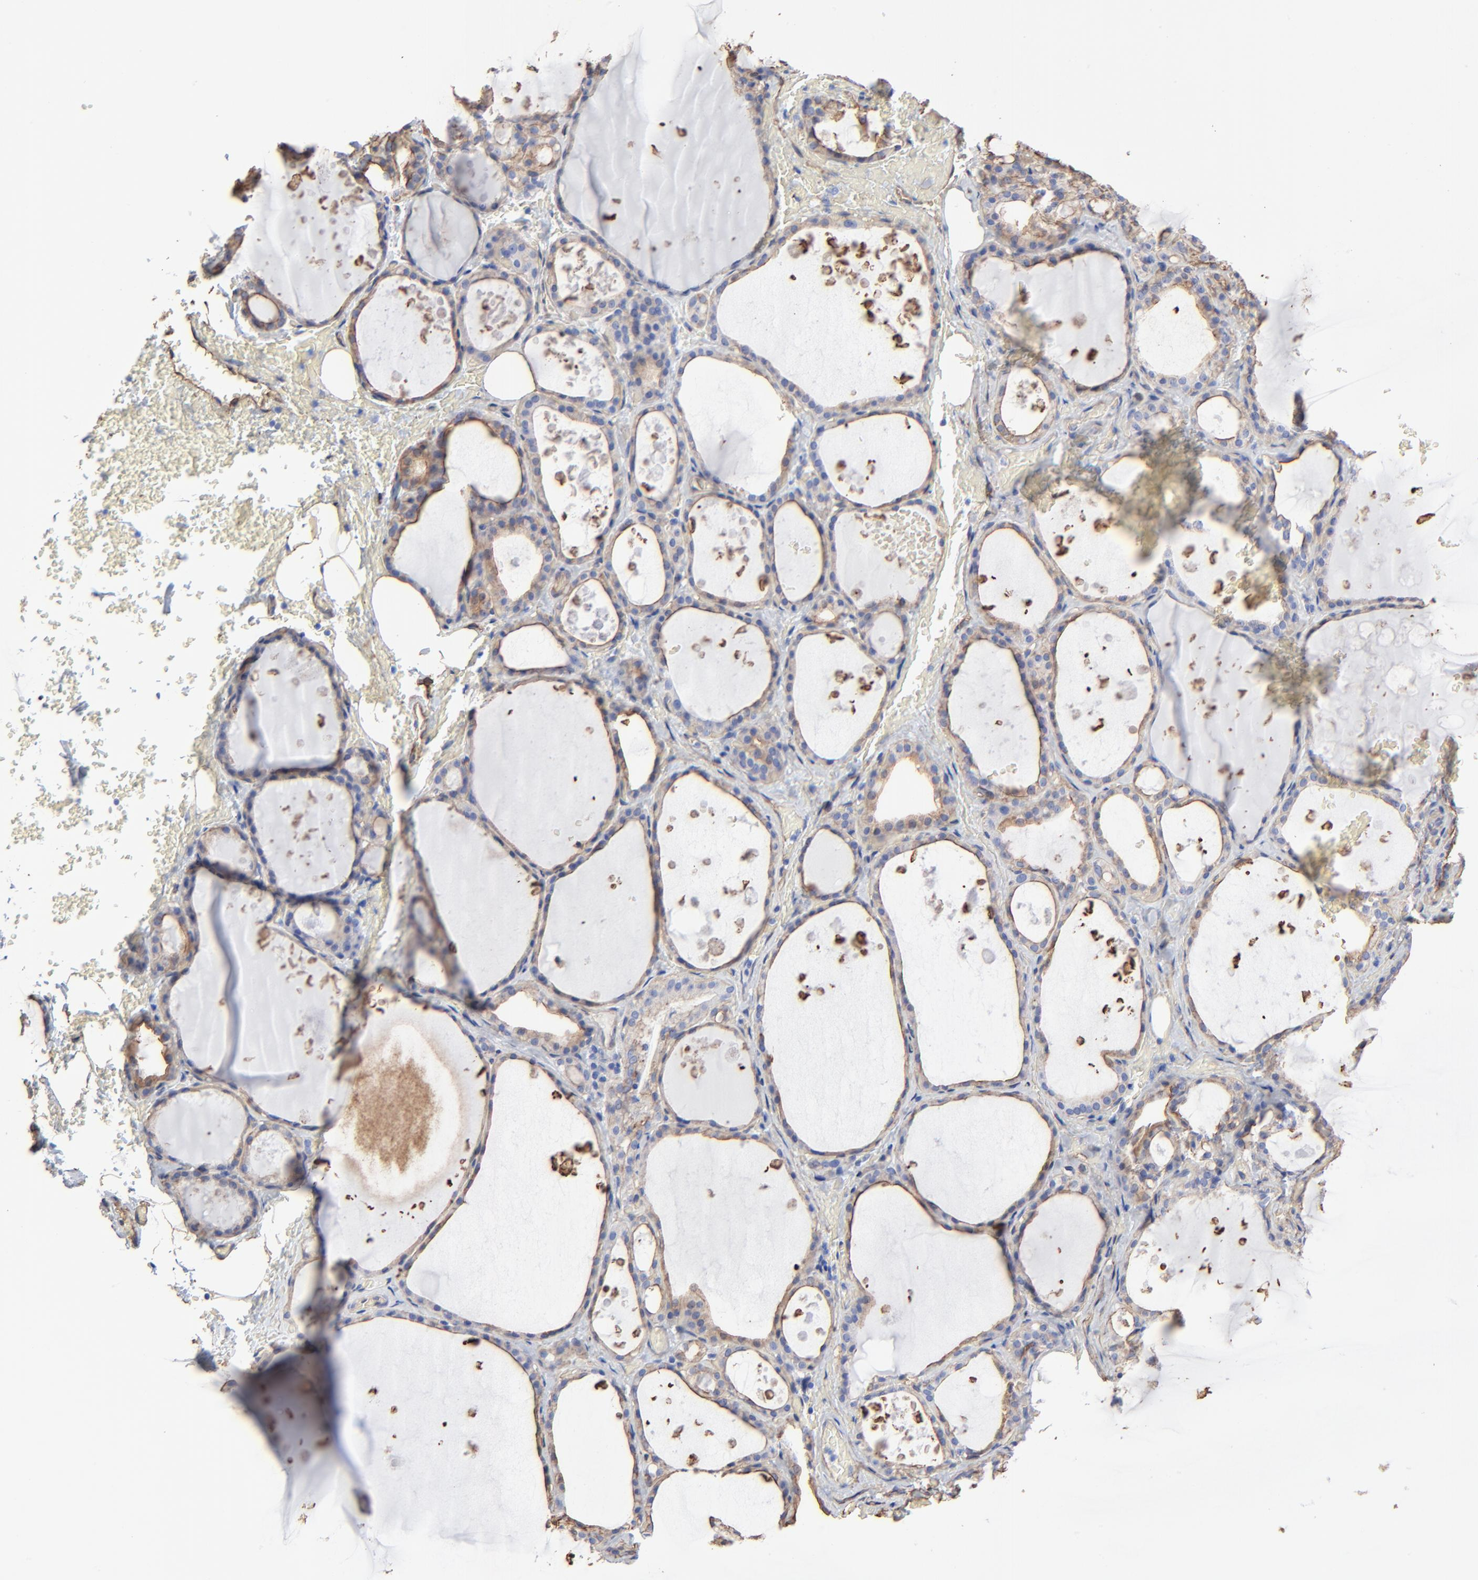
{"staining": {"intensity": "negative", "quantity": "none", "location": "none"}, "tissue": "thyroid gland", "cell_type": "Glandular cells", "image_type": "normal", "snomed": [{"axis": "morphology", "description": "Normal tissue, NOS"}, {"axis": "topography", "description": "Thyroid gland"}], "caption": "Unremarkable thyroid gland was stained to show a protein in brown. There is no significant staining in glandular cells. The staining was performed using DAB (3,3'-diaminobenzidine) to visualize the protein expression in brown, while the nuclei were stained in blue with hematoxylin (Magnification: 20x).", "gene": "CAV1", "patient": {"sex": "male", "age": 61}}